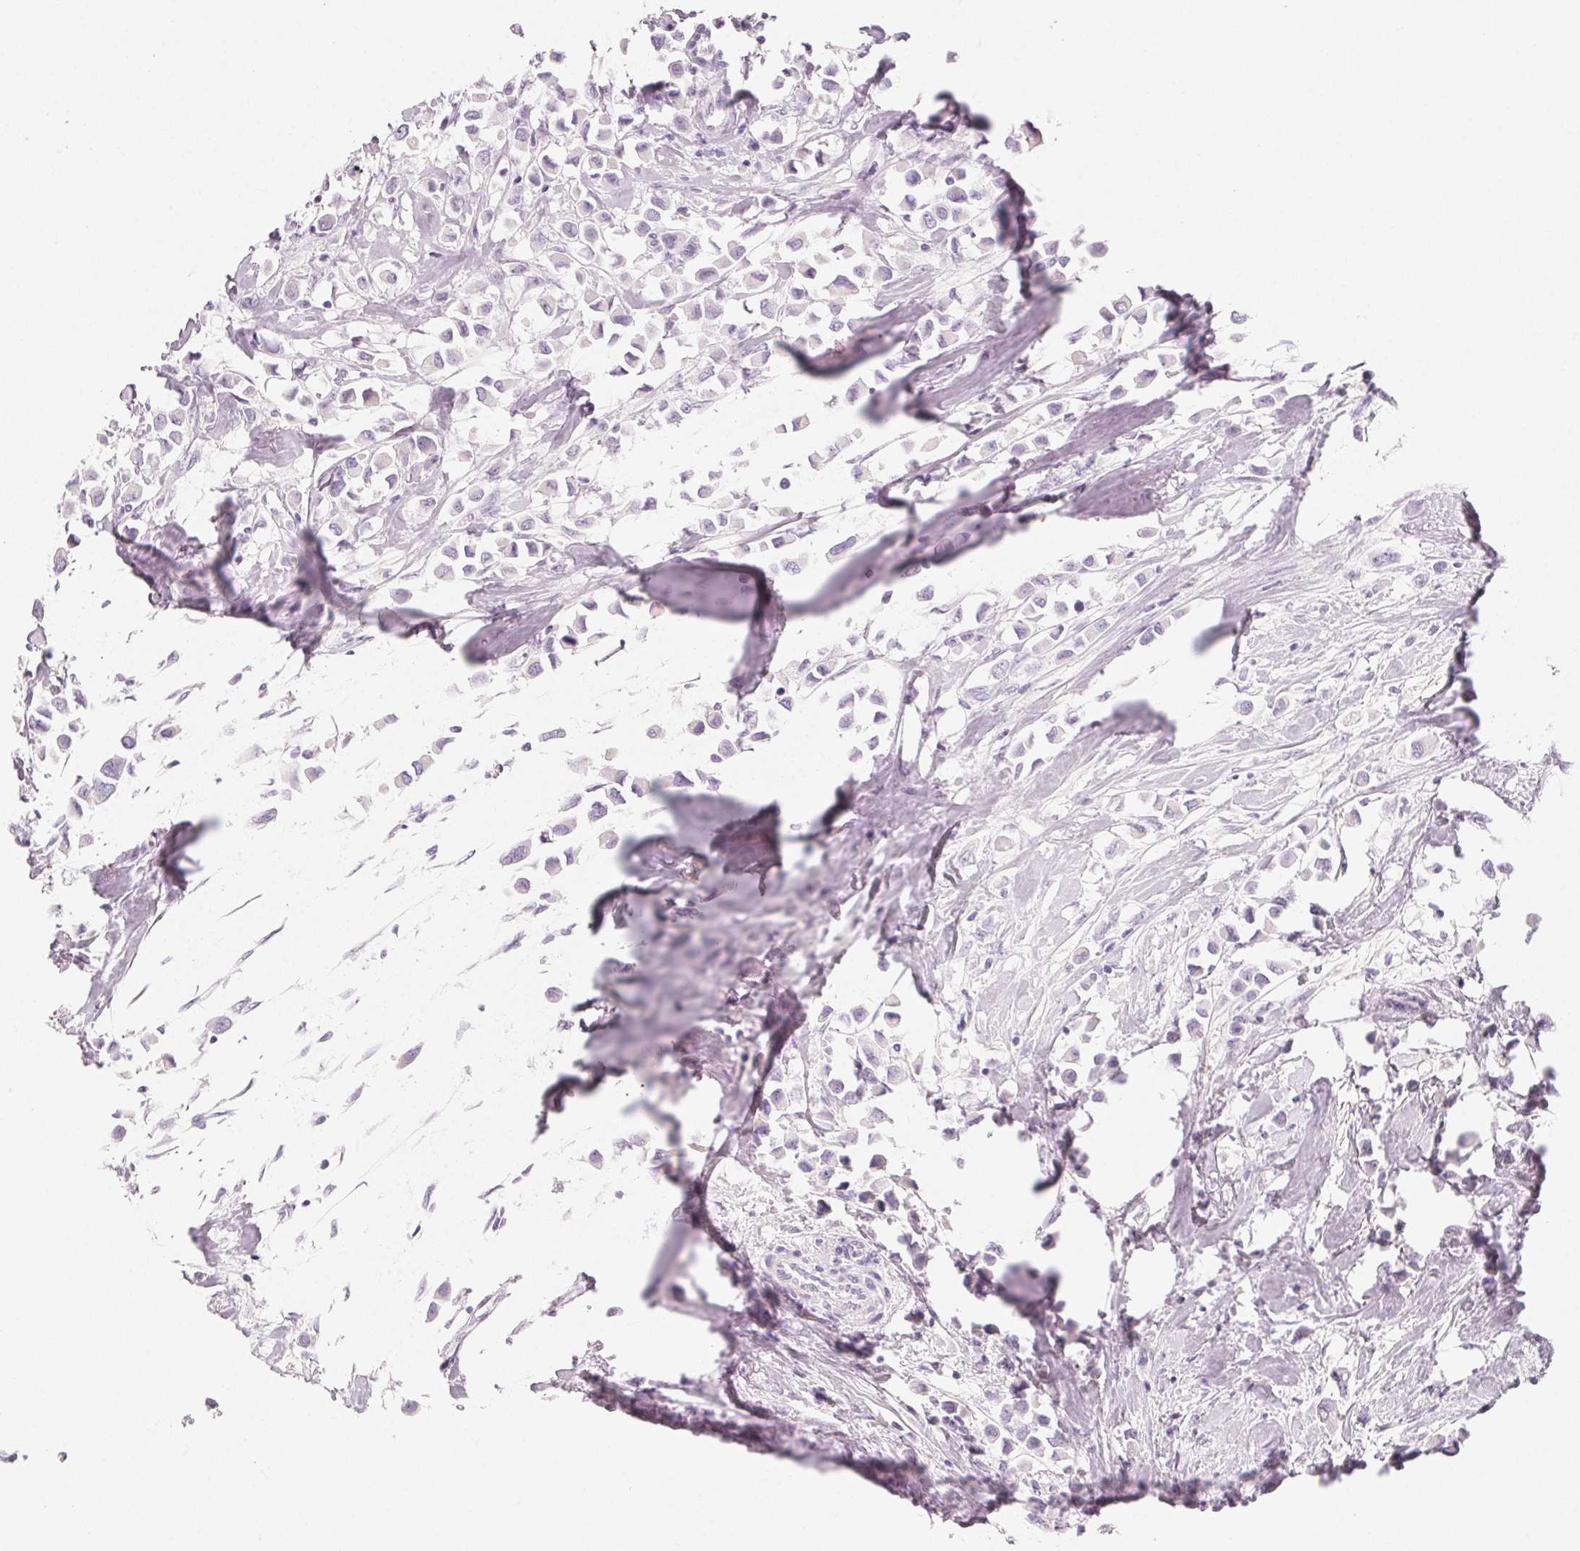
{"staining": {"intensity": "negative", "quantity": "none", "location": "none"}, "tissue": "breast cancer", "cell_type": "Tumor cells", "image_type": "cancer", "snomed": [{"axis": "morphology", "description": "Duct carcinoma"}, {"axis": "topography", "description": "Breast"}], "caption": "Protein analysis of breast cancer reveals no significant positivity in tumor cells.", "gene": "SH3GL2", "patient": {"sex": "female", "age": 61}}